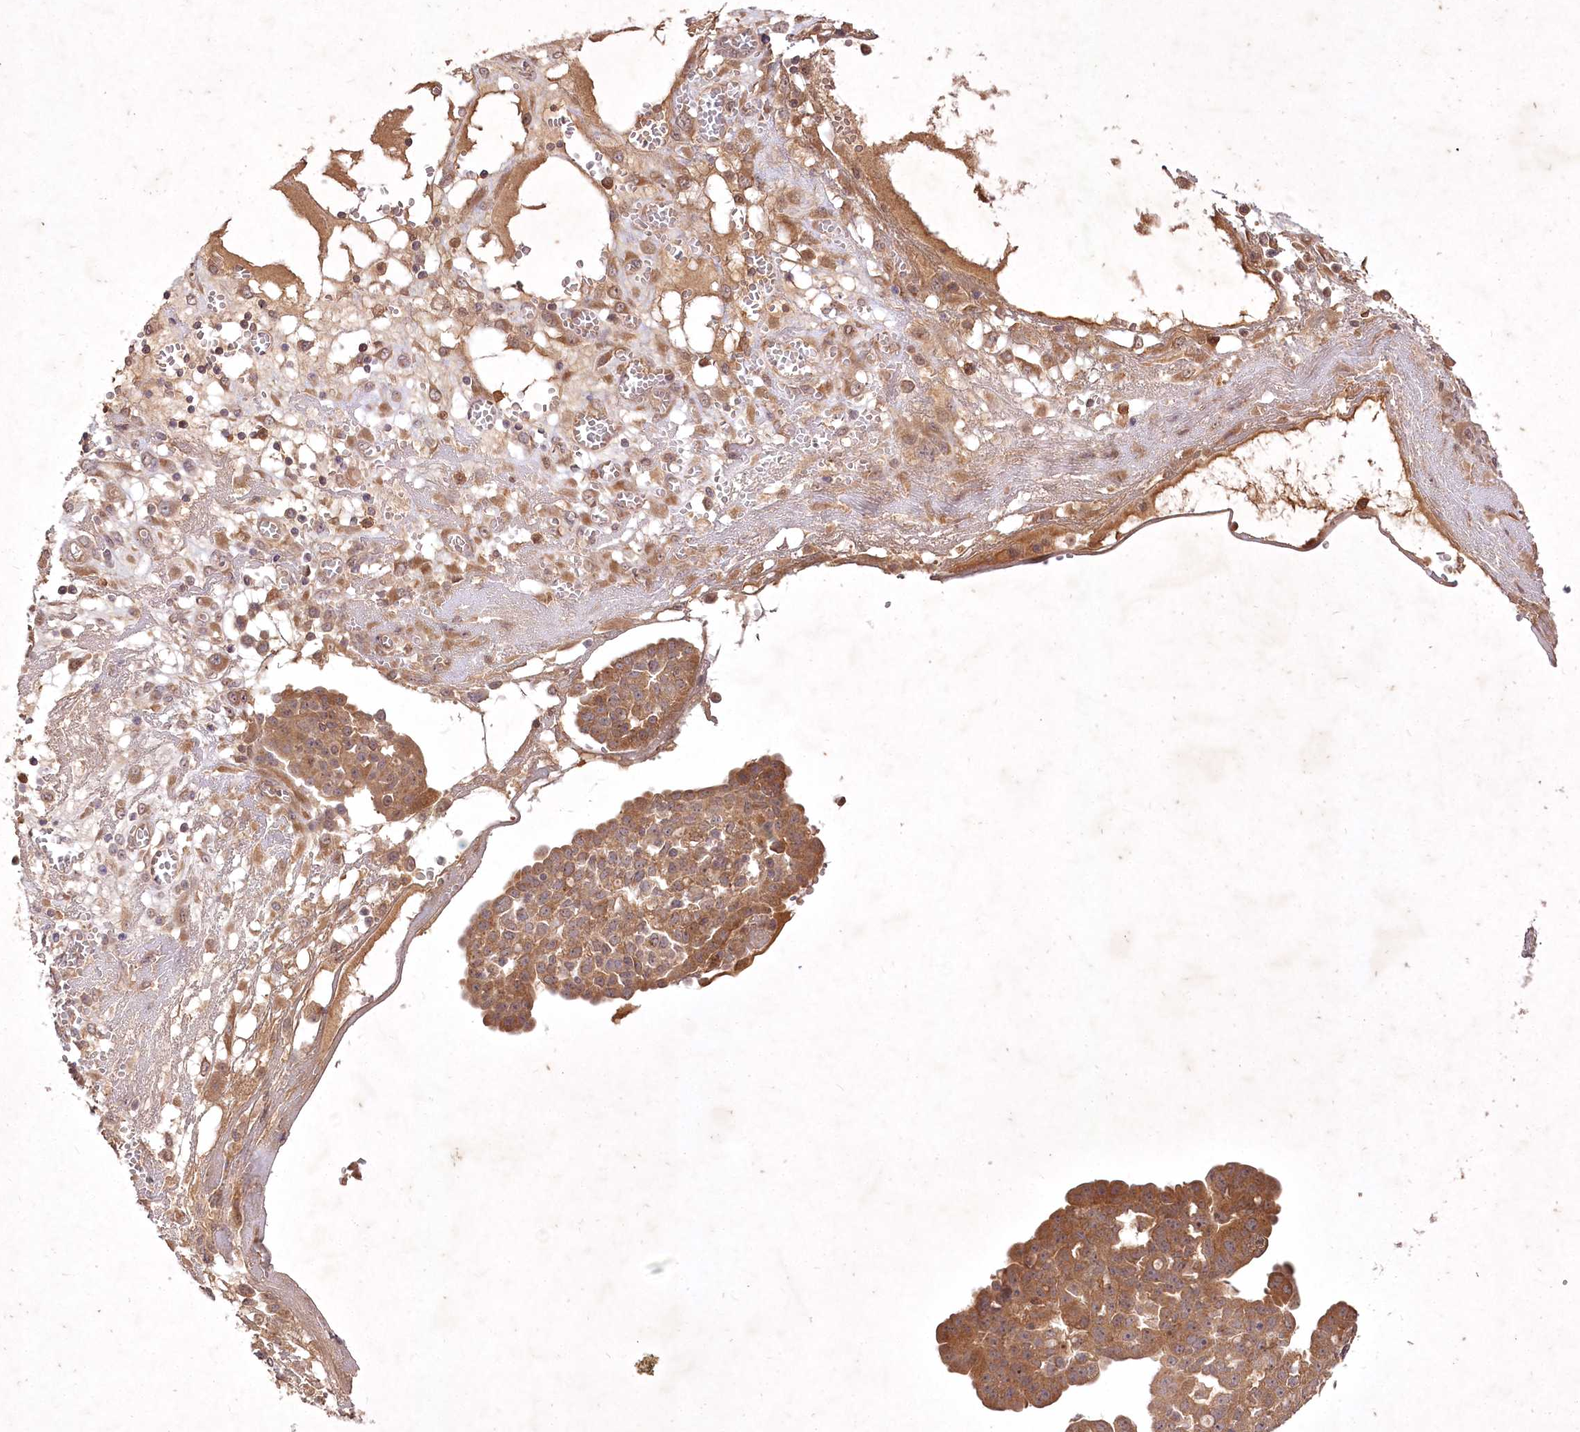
{"staining": {"intensity": "moderate", "quantity": ">75%", "location": "cytoplasmic/membranous"}, "tissue": "ovarian cancer", "cell_type": "Tumor cells", "image_type": "cancer", "snomed": [{"axis": "morphology", "description": "Cystadenocarcinoma, serous, NOS"}, {"axis": "topography", "description": "Soft tissue"}, {"axis": "topography", "description": "Ovary"}], "caption": "This histopathology image shows IHC staining of ovarian serous cystadenocarcinoma, with medium moderate cytoplasmic/membranous staining in about >75% of tumor cells.", "gene": "IRAK1BP1", "patient": {"sex": "female", "age": 57}}